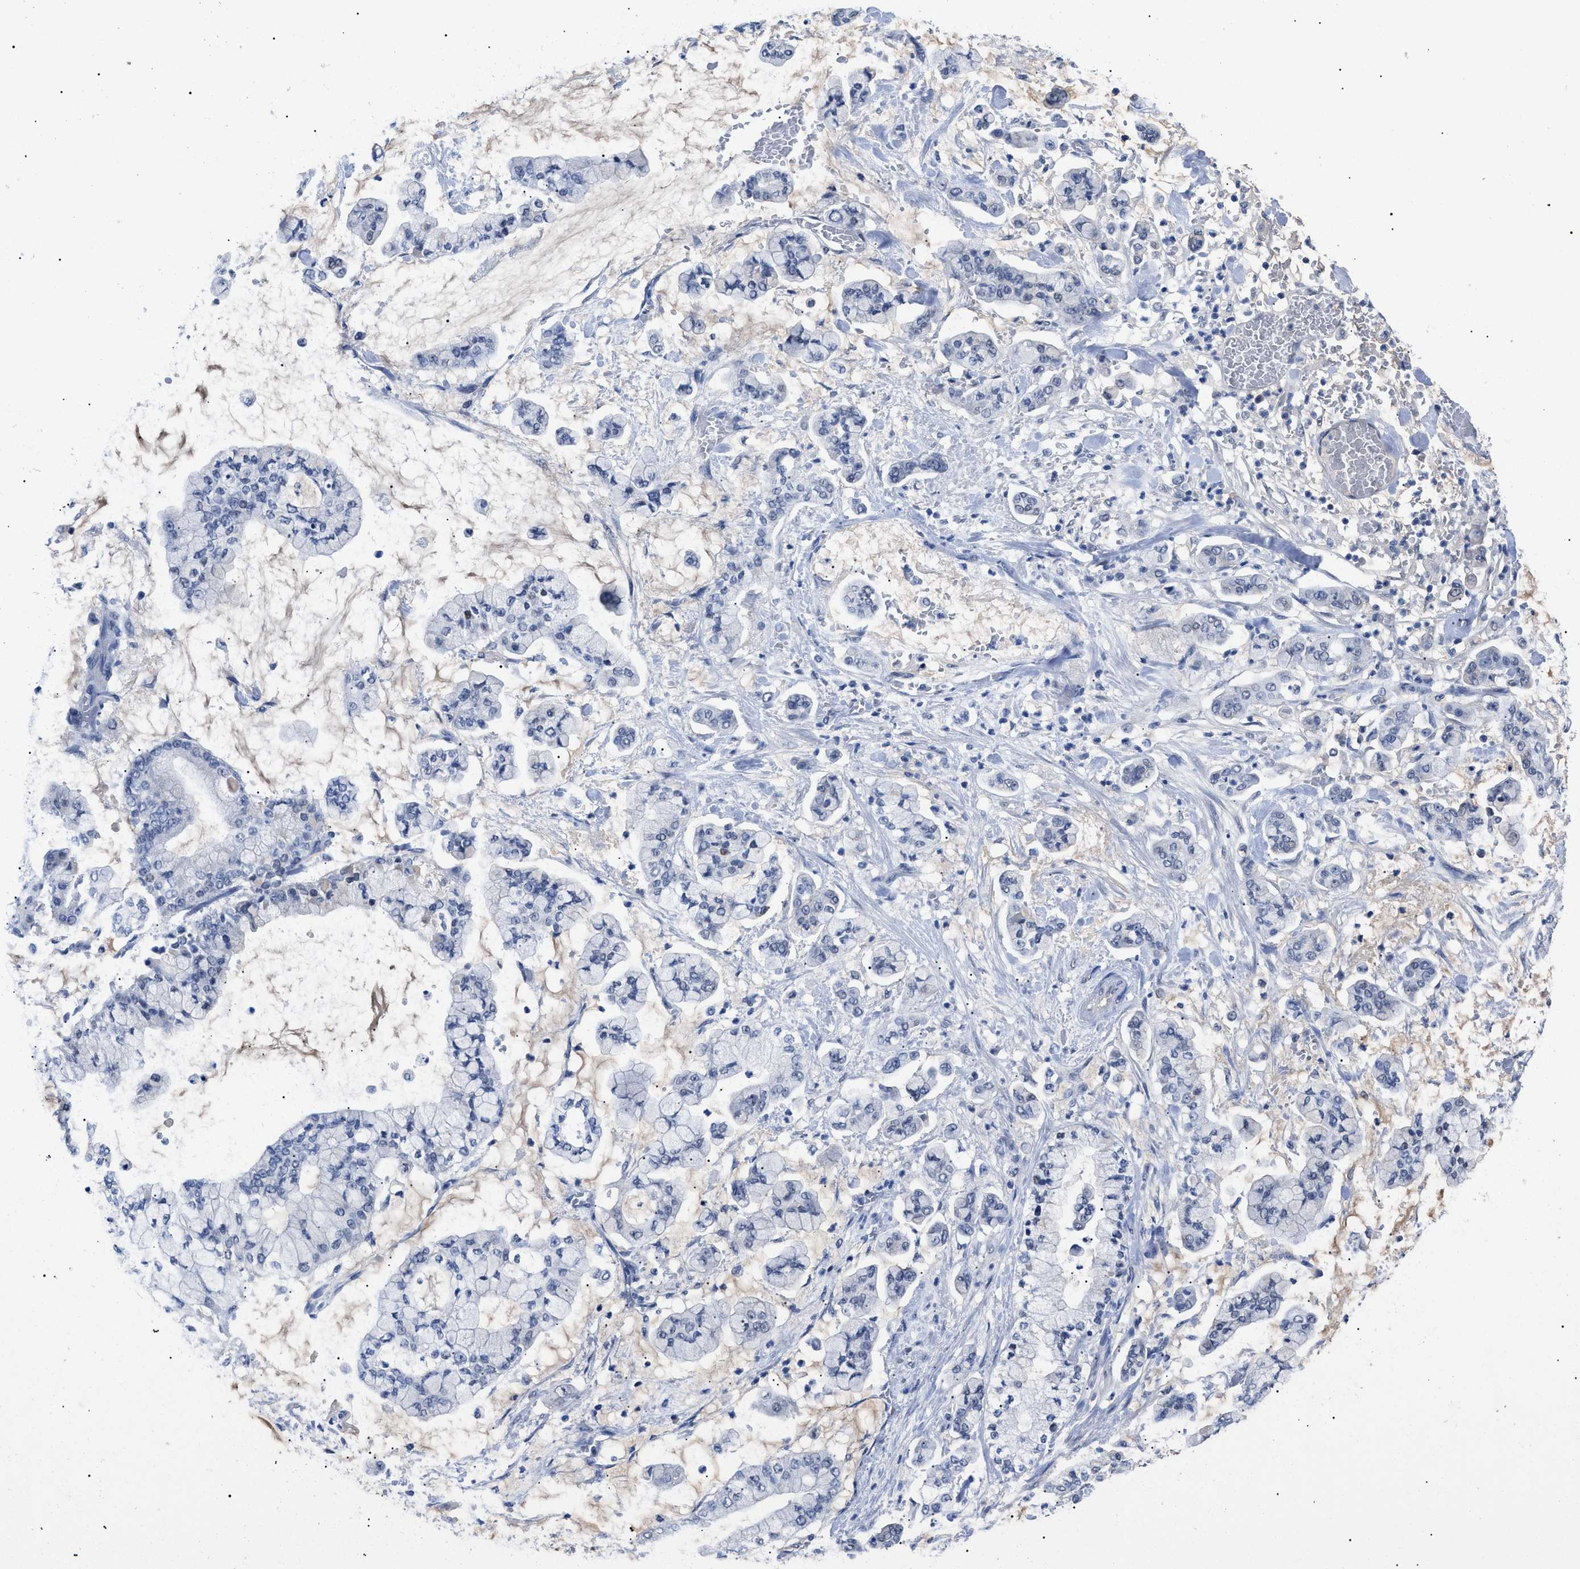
{"staining": {"intensity": "negative", "quantity": "none", "location": "none"}, "tissue": "stomach cancer", "cell_type": "Tumor cells", "image_type": "cancer", "snomed": [{"axis": "morphology", "description": "Normal tissue, NOS"}, {"axis": "morphology", "description": "Adenocarcinoma, NOS"}, {"axis": "topography", "description": "Stomach, upper"}, {"axis": "topography", "description": "Stomach"}], "caption": "DAB (3,3'-diaminobenzidine) immunohistochemical staining of stomach adenocarcinoma demonstrates no significant staining in tumor cells.", "gene": "PRRT2", "patient": {"sex": "male", "age": 76}}